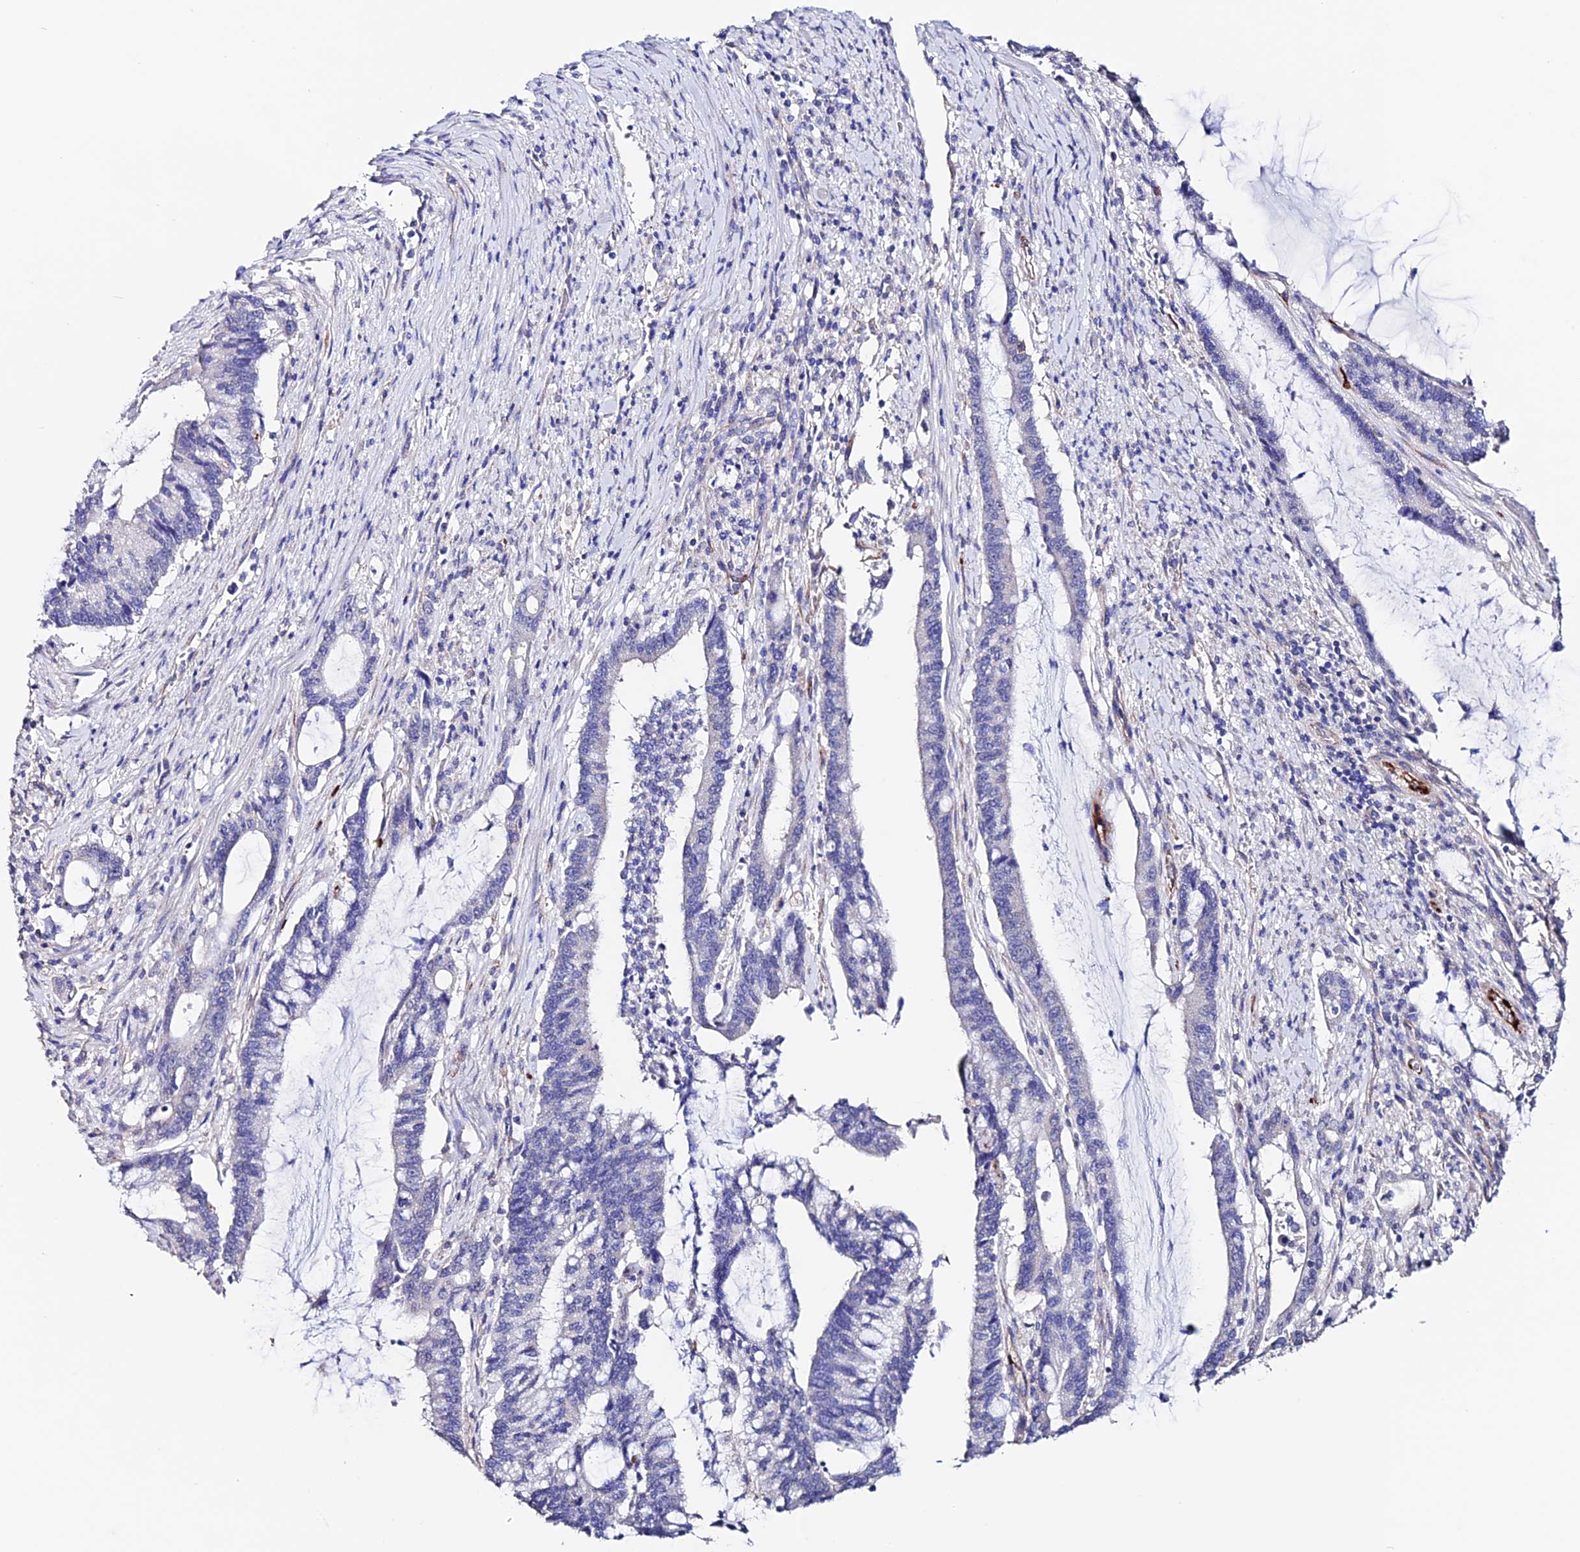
{"staining": {"intensity": "negative", "quantity": "none", "location": "none"}, "tissue": "pancreatic cancer", "cell_type": "Tumor cells", "image_type": "cancer", "snomed": [{"axis": "morphology", "description": "Adenocarcinoma, NOS"}, {"axis": "topography", "description": "Pancreas"}], "caption": "Tumor cells are negative for brown protein staining in pancreatic cancer (adenocarcinoma).", "gene": "ESM1", "patient": {"sex": "female", "age": 50}}